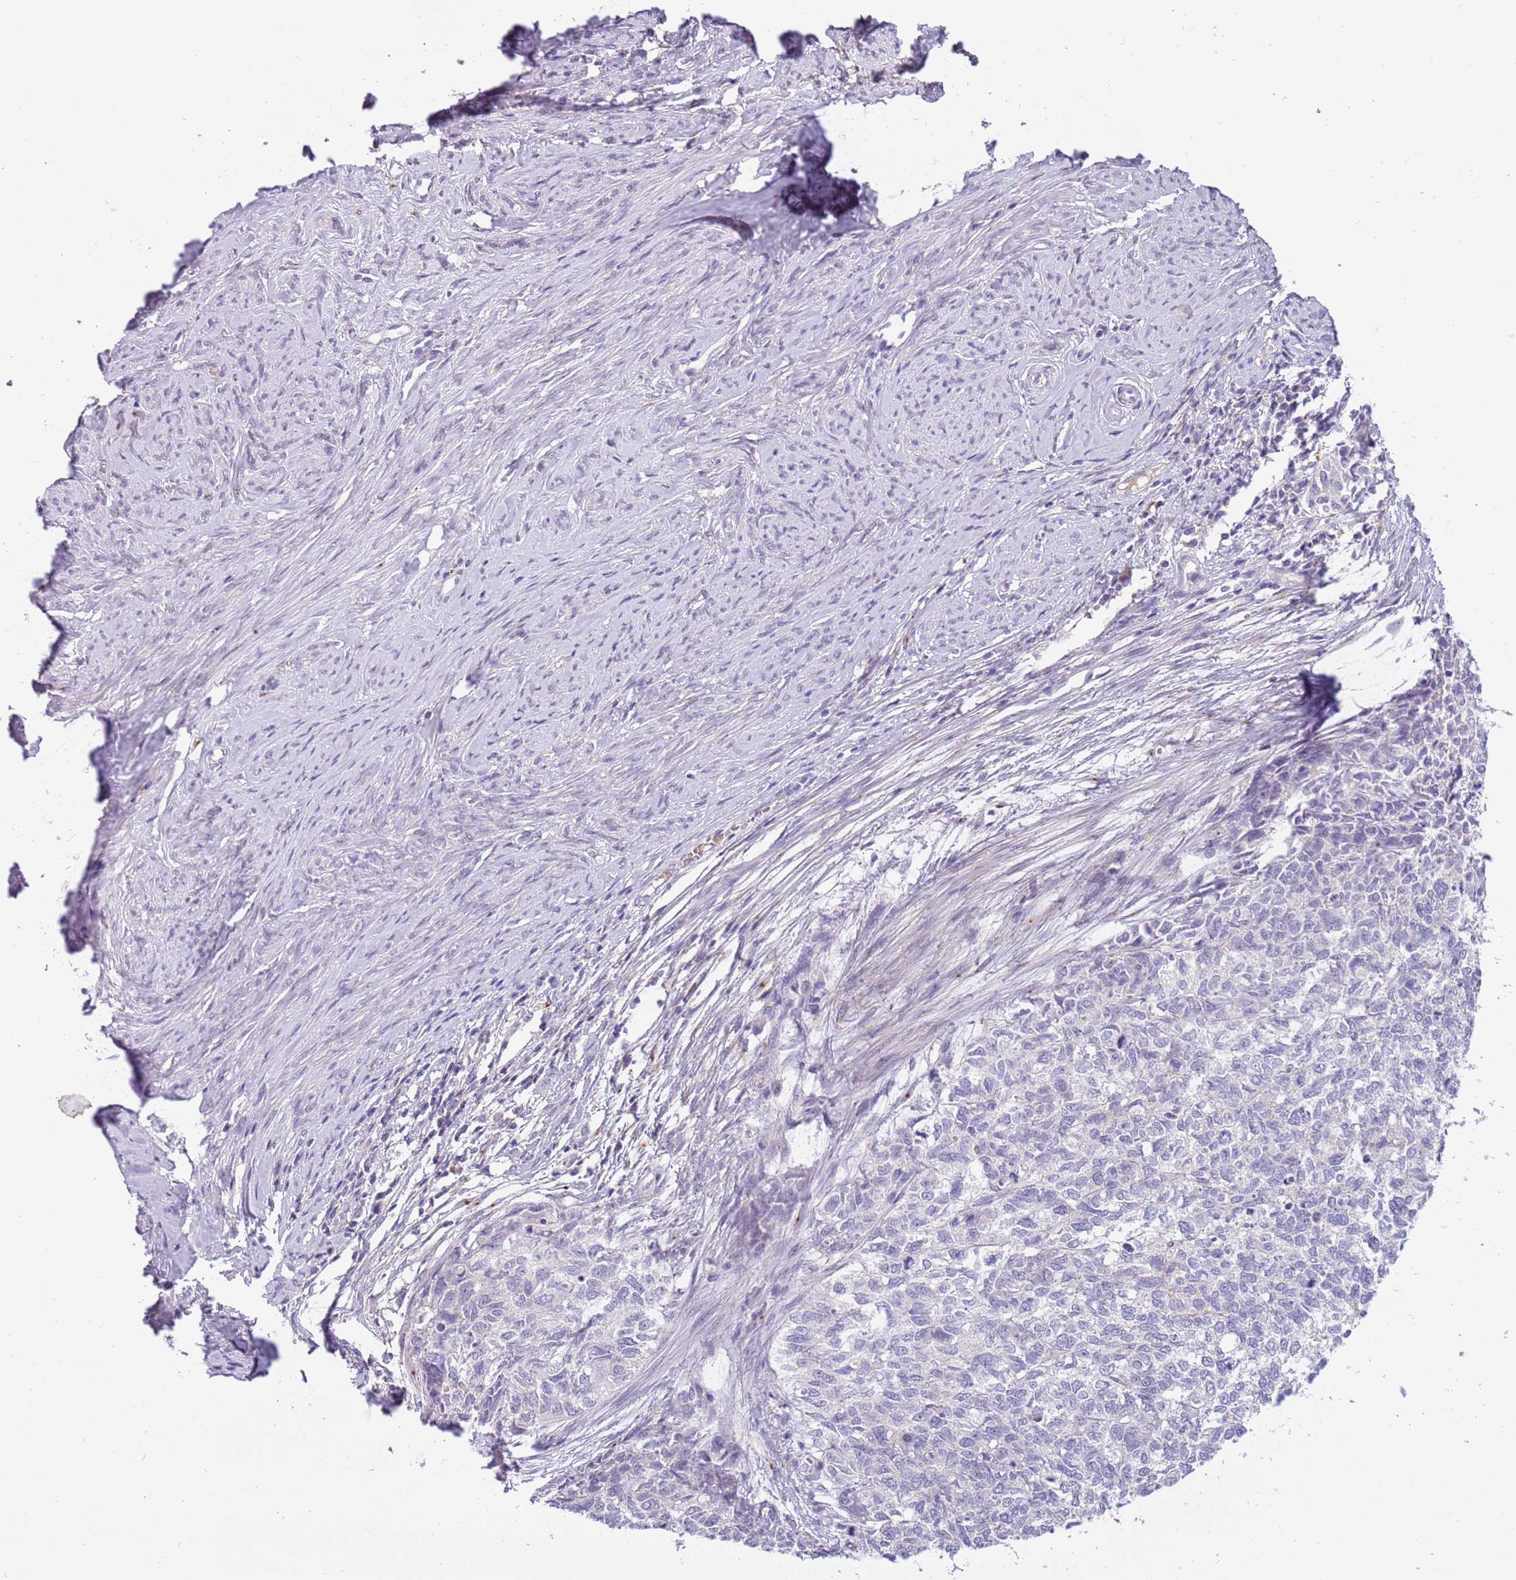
{"staining": {"intensity": "negative", "quantity": "none", "location": "none"}, "tissue": "cervical cancer", "cell_type": "Tumor cells", "image_type": "cancer", "snomed": [{"axis": "morphology", "description": "Squamous cell carcinoma, NOS"}, {"axis": "topography", "description": "Cervix"}], "caption": "Immunohistochemistry of human cervical cancer reveals no staining in tumor cells.", "gene": "CFAP73", "patient": {"sex": "female", "age": 63}}